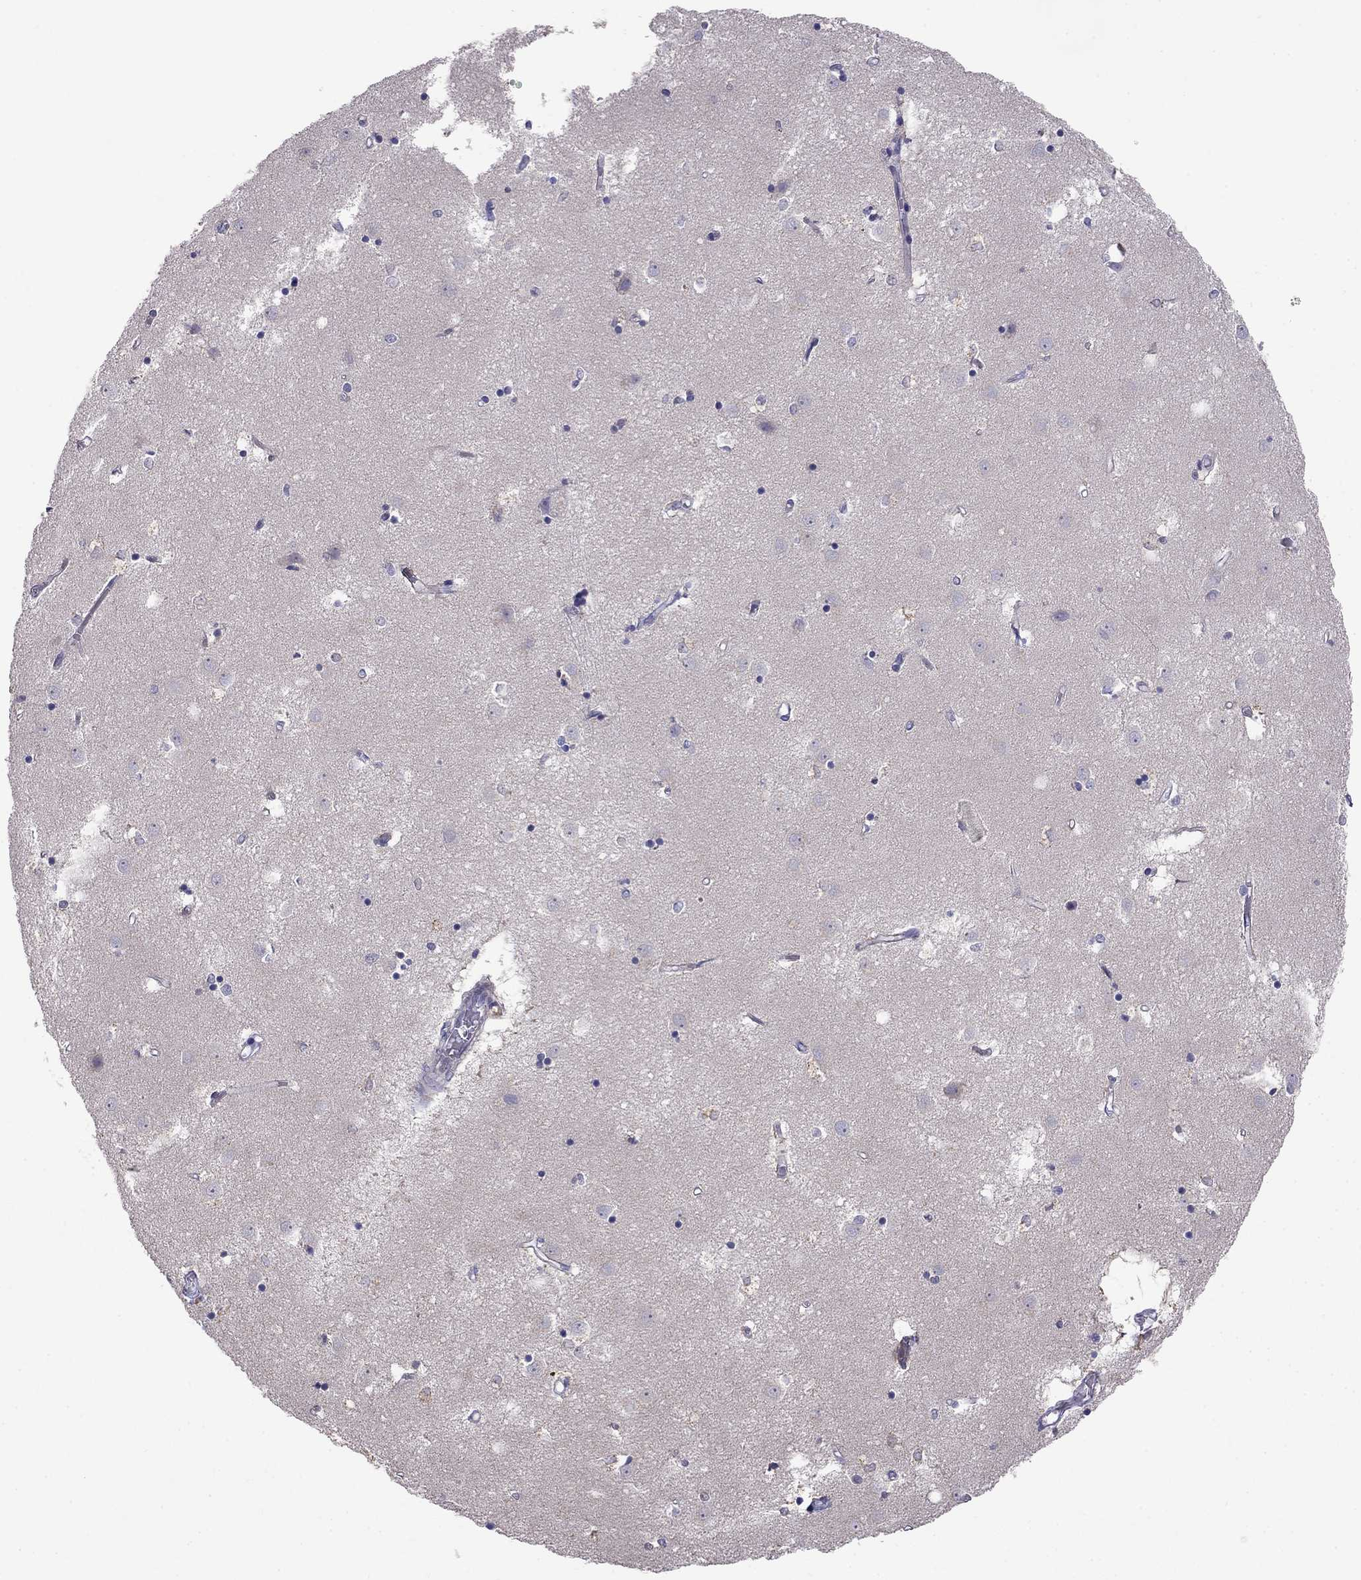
{"staining": {"intensity": "negative", "quantity": "none", "location": "none"}, "tissue": "caudate", "cell_type": "Glial cells", "image_type": "normal", "snomed": [{"axis": "morphology", "description": "Normal tissue, NOS"}, {"axis": "topography", "description": "Lateral ventricle wall"}], "caption": "DAB (3,3'-diaminobenzidine) immunohistochemical staining of normal human caudate demonstrates no significant staining in glial cells.", "gene": "LRRC39", "patient": {"sex": "male", "age": 54}}